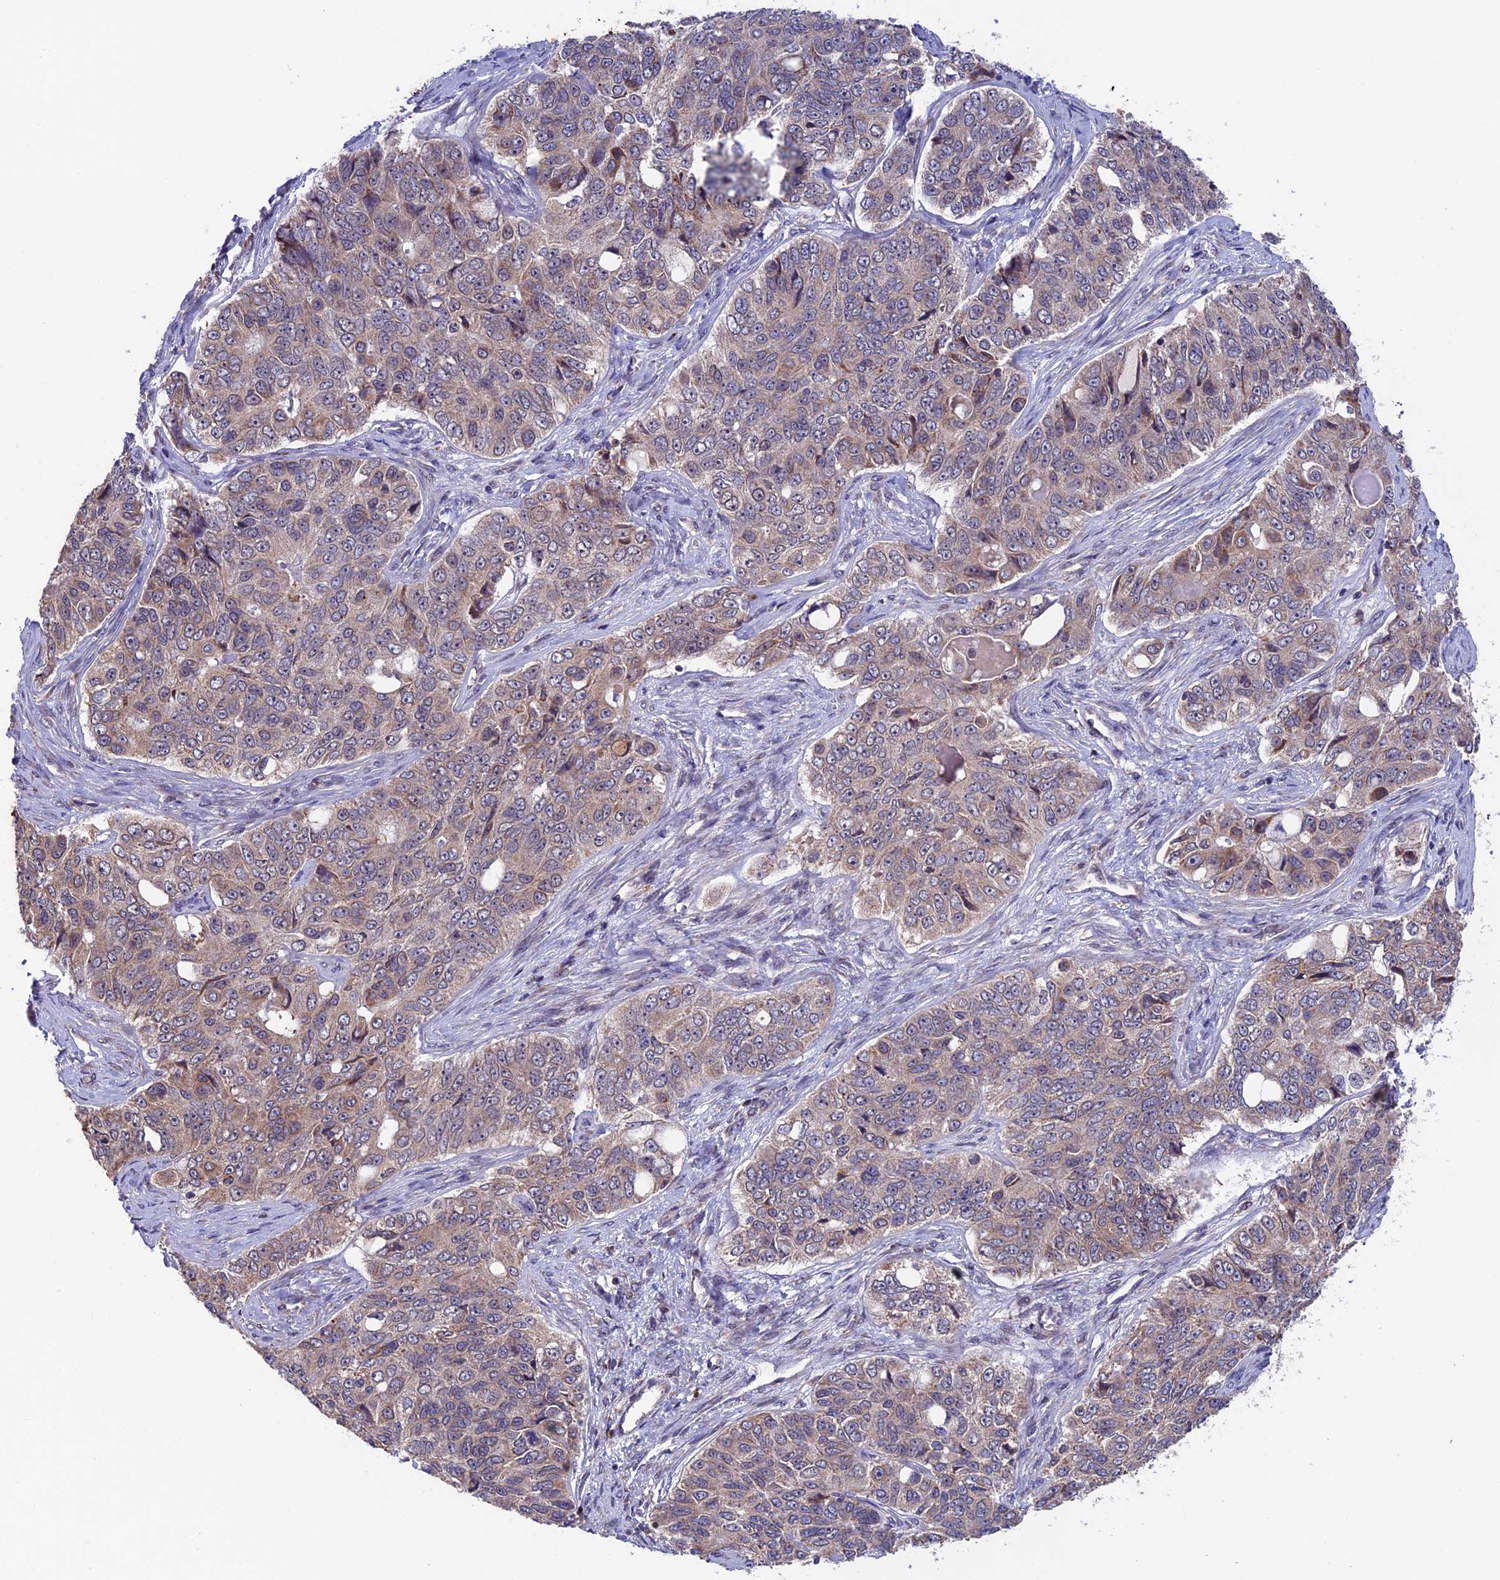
{"staining": {"intensity": "weak", "quantity": ">75%", "location": "cytoplasmic/membranous"}, "tissue": "ovarian cancer", "cell_type": "Tumor cells", "image_type": "cancer", "snomed": [{"axis": "morphology", "description": "Carcinoma, endometroid"}, {"axis": "topography", "description": "Ovary"}], "caption": "IHC (DAB) staining of ovarian cancer (endometroid carcinoma) reveals weak cytoplasmic/membranous protein expression in approximately >75% of tumor cells. The staining was performed using DAB (3,3'-diaminobenzidine) to visualize the protein expression in brown, while the nuclei were stained in blue with hematoxylin (Magnification: 20x).", "gene": "RNF17", "patient": {"sex": "female", "age": 51}}